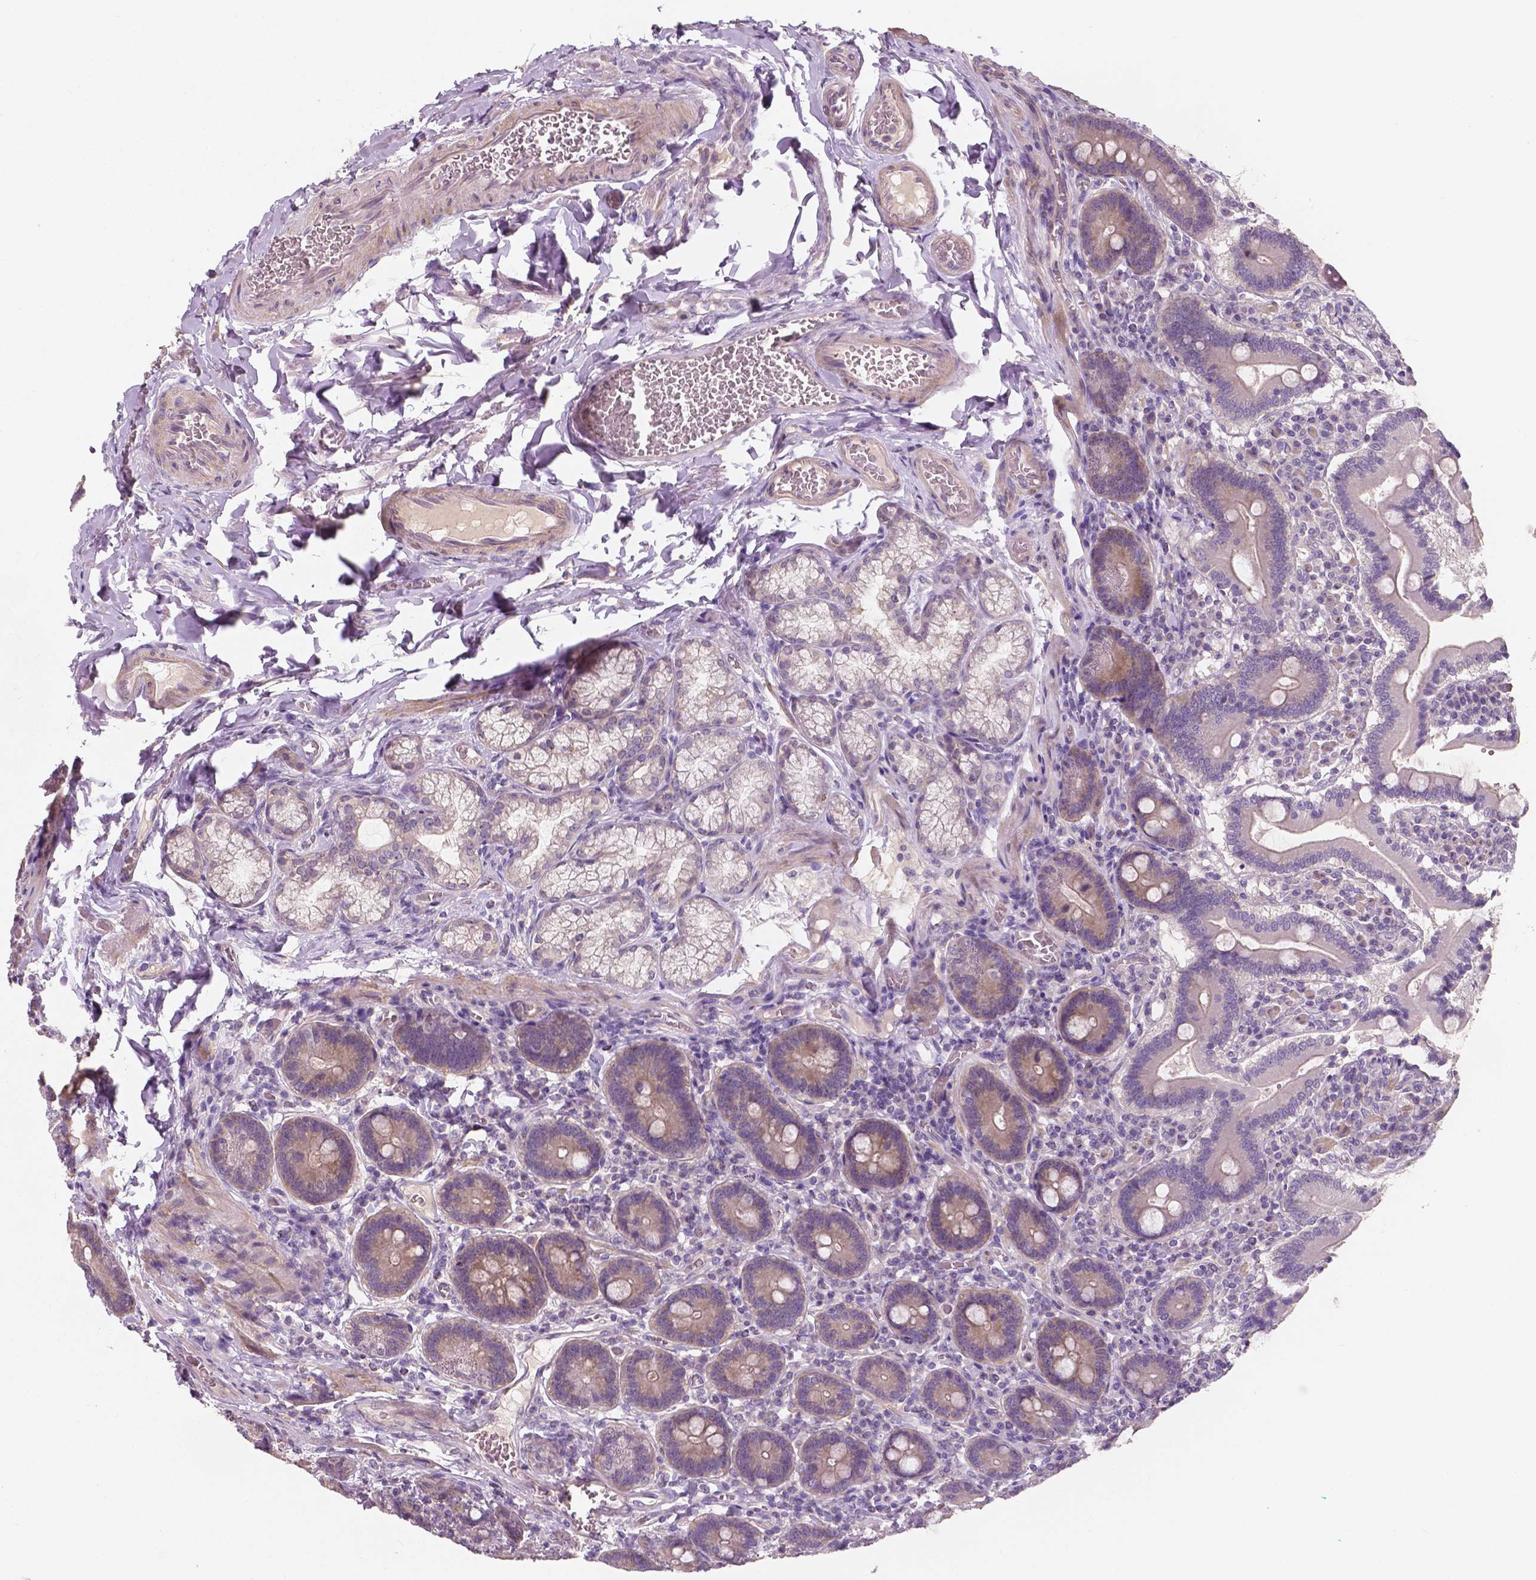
{"staining": {"intensity": "weak", "quantity": "25%-75%", "location": "cytoplasmic/membranous"}, "tissue": "duodenum", "cell_type": "Glandular cells", "image_type": "normal", "snomed": [{"axis": "morphology", "description": "Normal tissue, NOS"}, {"axis": "topography", "description": "Duodenum"}], "caption": "Immunohistochemical staining of unremarkable human duodenum exhibits 25%-75% levels of weak cytoplasmic/membranous protein expression in approximately 25%-75% of glandular cells.", "gene": "LSM14B", "patient": {"sex": "female", "age": 62}}